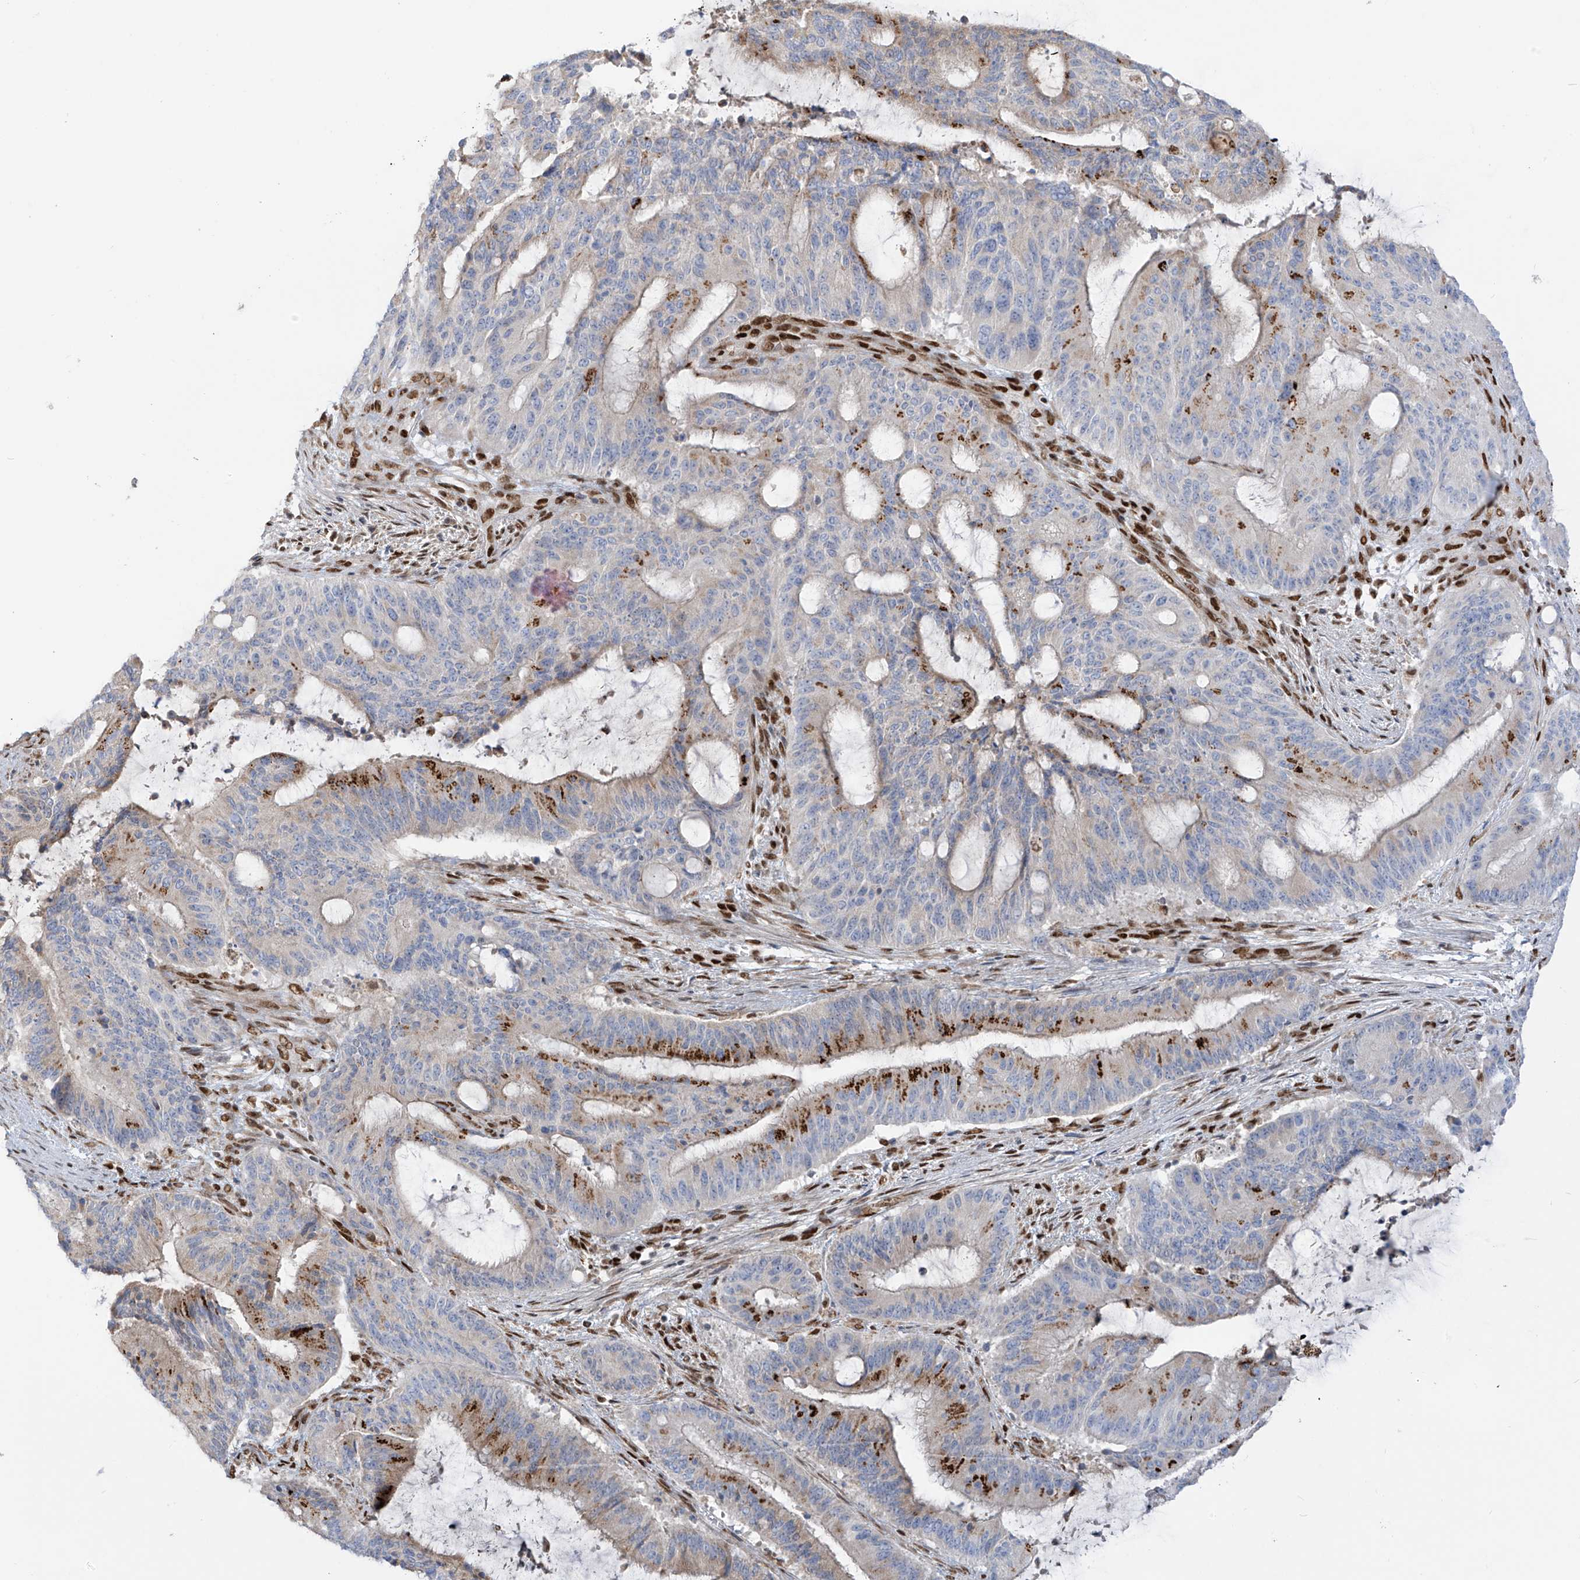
{"staining": {"intensity": "strong", "quantity": "<25%", "location": "cytoplasmic/membranous"}, "tissue": "liver cancer", "cell_type": "Tumor cells", "image_type": "cancer", "snomed": [{"axis": "morphology", "description": "Normal tissue, NOS"}, {"axis": "morphology", "description": "Cholangiocarcinoma"}, {"axis": "topography", "description": "Liver"}, {"axis": "topography", "description": "Peripheral nerve tissue"}], "caption": "Immunohistochemical staining of human cholangiocarcinoma (liver) exhibits strong cytoplasmic/membranous protein staining in approximately <25% of tumor cells. The staining is performed using DAB brown chromogen to label protein expression. The nuclei are counter-stained blue using hematoxylin.", "gene": "PM20D2", "patient": {"sex": "female", "age": 73}}